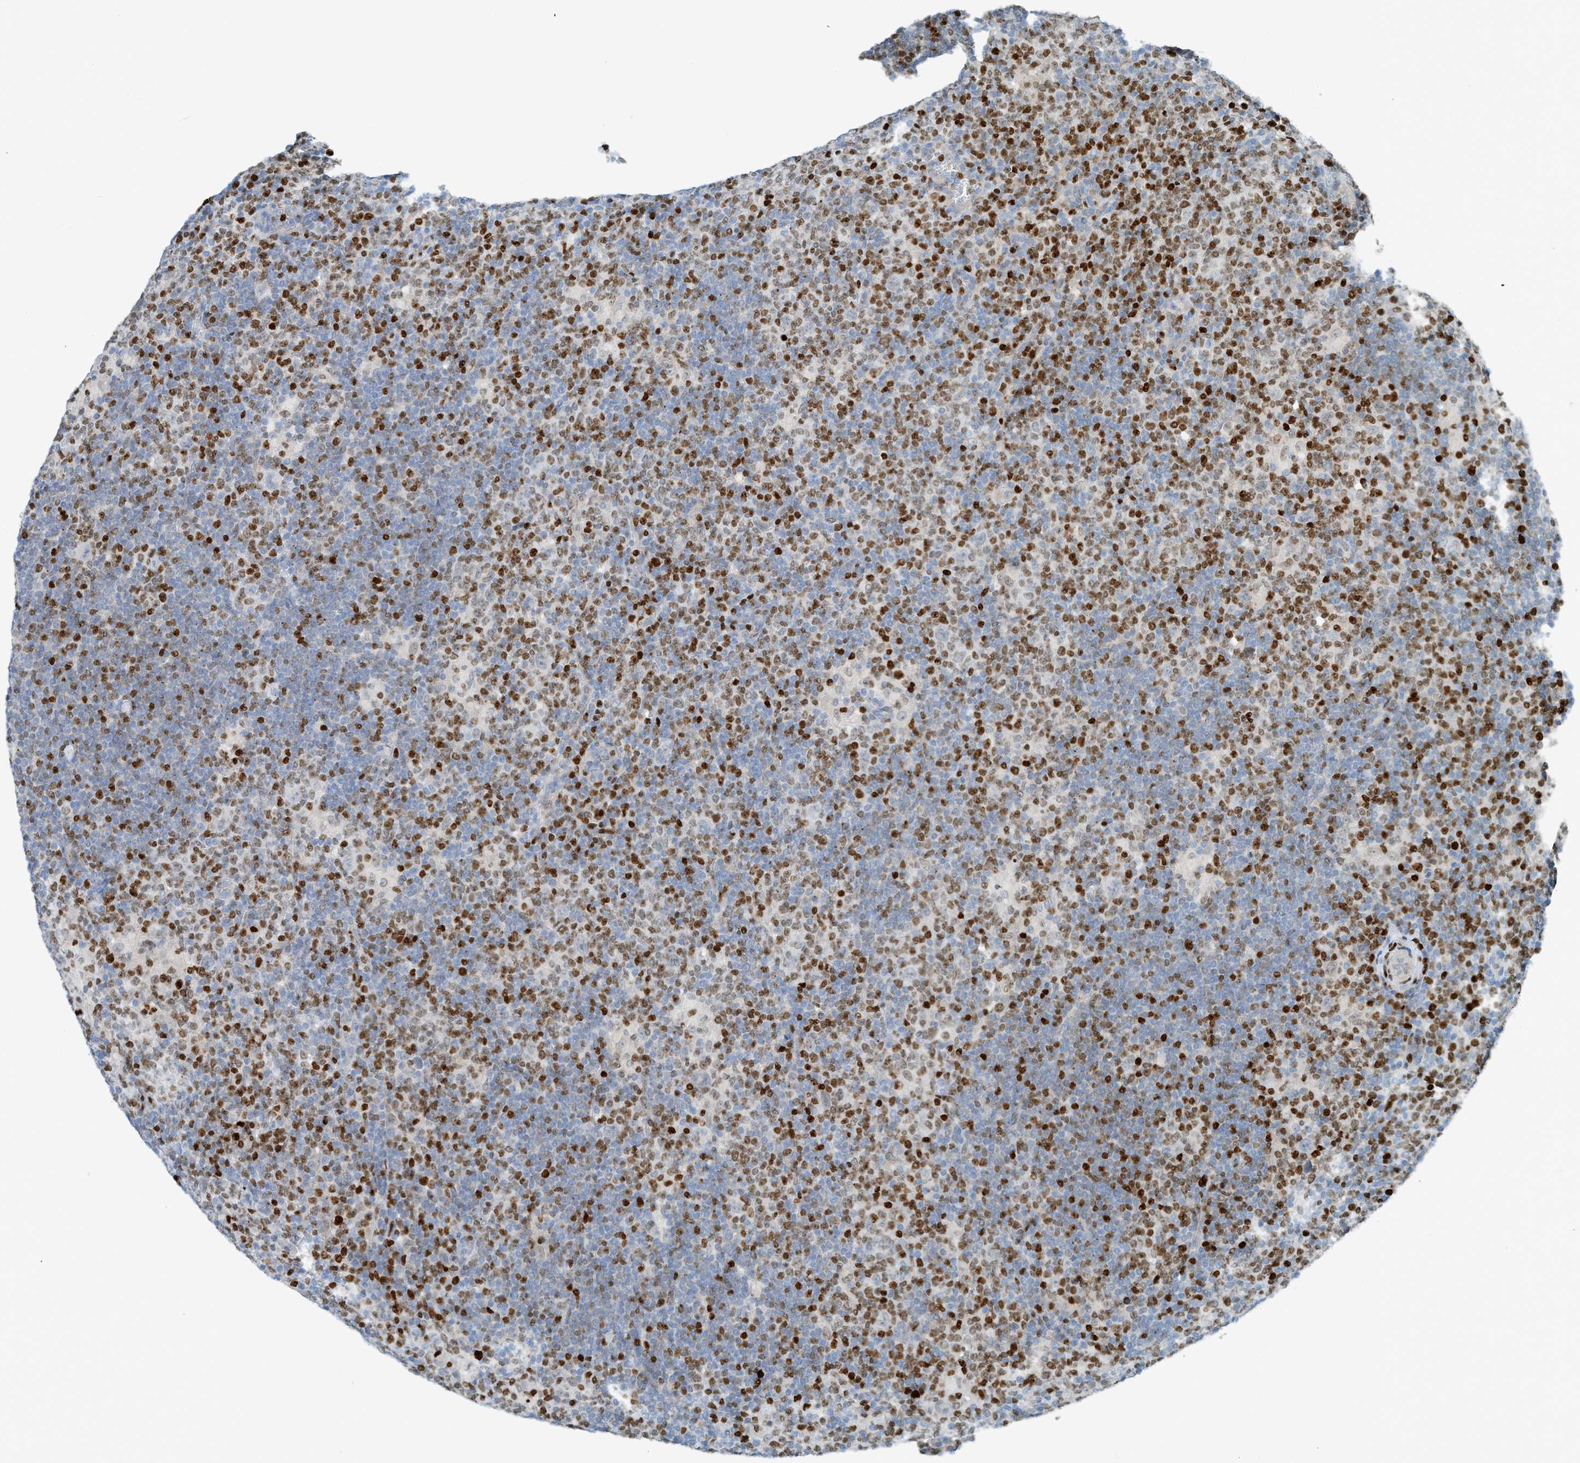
{"staining": {"intensity": "negative", "quantity": "none", "location": "none"}, "tissue": "lymphoma", "cell_type": "Tumor cells", "image_type": "cancer", "snomed": [{"axis": "morphology", "description": "Hodgkin's disease, NOS"}, {"axis": "topography", "description": "Lymph node"}], "caption": "Immunohistochemical staining of Hodgkin's disease exhibits no significant positivity in tumor cells.", "gene": "SH3D19", "patient": {"sex": "female", "age": 57}}